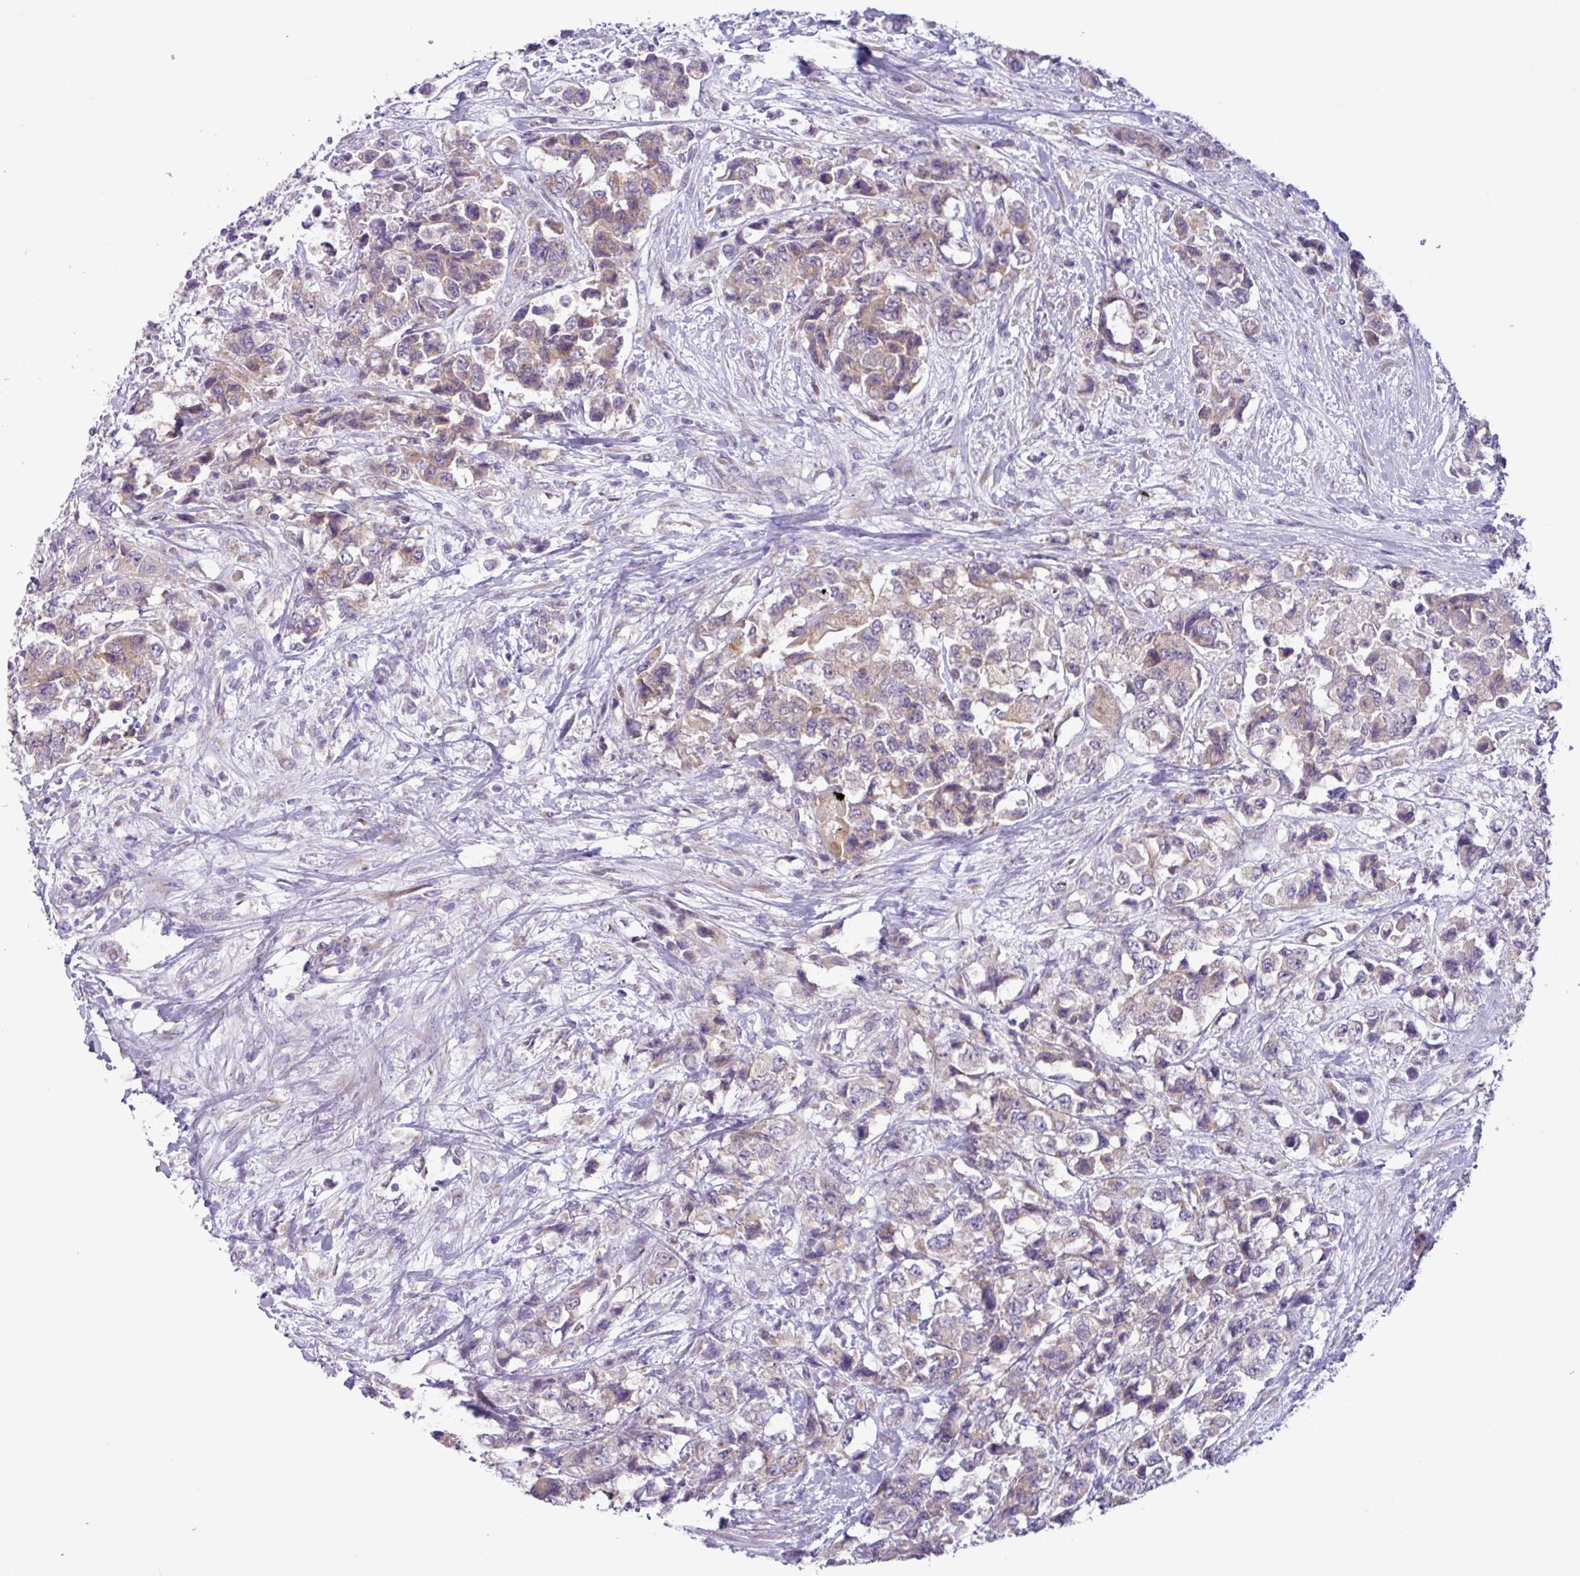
{"staining": {"intensity": "weak", "quantity": "<25%", "location": "cytoplasmic/membranous"}, "tissue": "urothelial cancer", "cell_type": "Tumor cells", "image_type": "cancer", "snomed": [{"axis": "morphology", "description": "Urothelial carcinoma, High grade"}, {"axis": "topography", "description": "Urinary bladder"}], "caption": "There is no significant staining in tumor cells of high-grade urothelial carcinoma.", "gene": "STIMATE", "patient": {"sex": "female", "age": 78}}